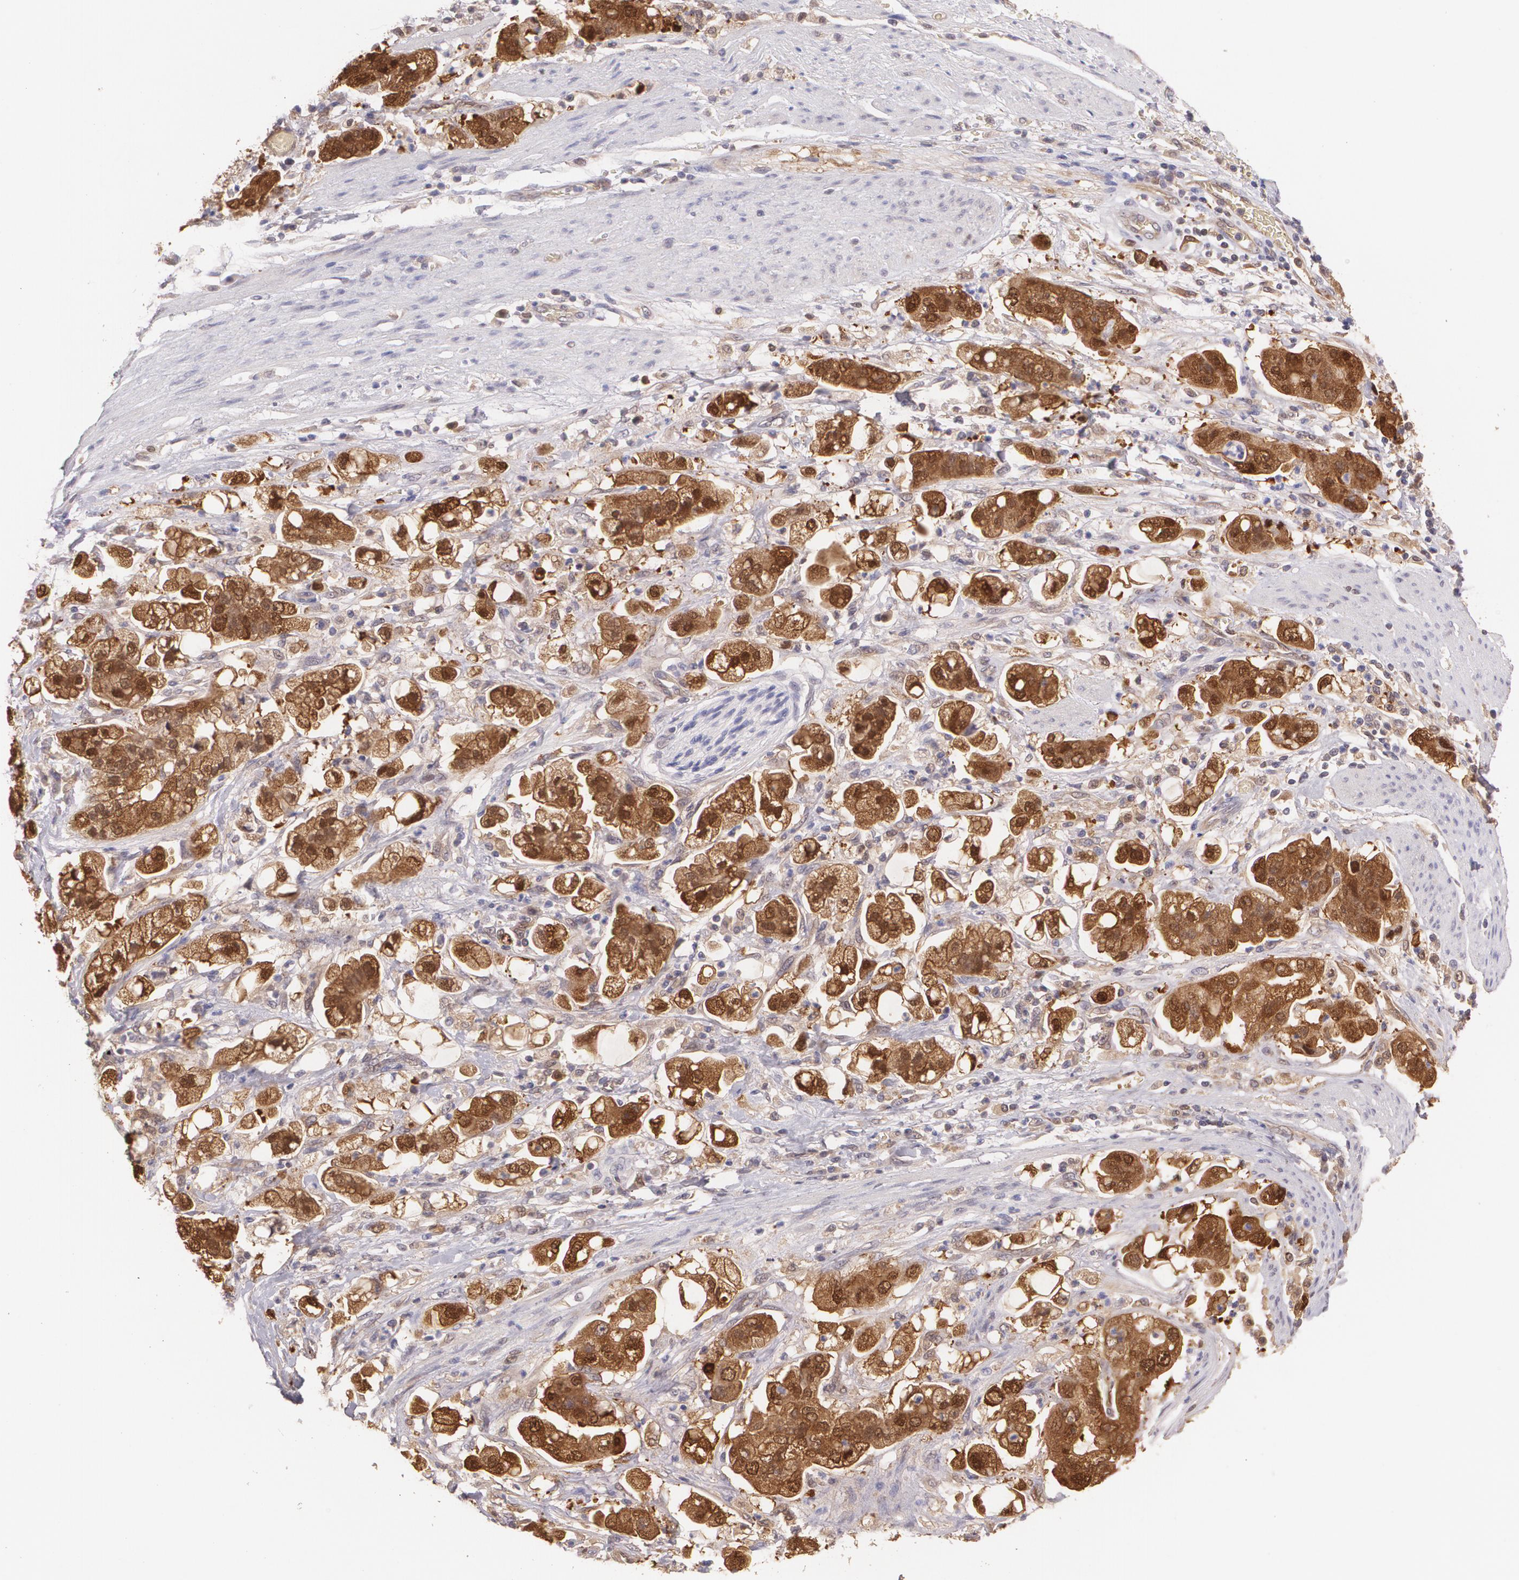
{"staining": {"intensity": "strong", "quantity": ">75%", "location": "cytoplasmic/membranous,nuclear"}, "tissue": "stomach cancer", "cell_type": "Tumor cells", "image_type": "cancer", "snomed": [{"axis": "morphology", "description": "Adenocarcinoma, NOS"}, {"axis": "topography", "description": "Stomach"}], "caption": "Protein staining of adenocarcinoma (stomach) tissue shows strong cytoplasmic/membranous and nuclear expression in about >75% of tumor cells.", "gene": "HSPH1", "patient": {"sex": "male", "age": 62}}